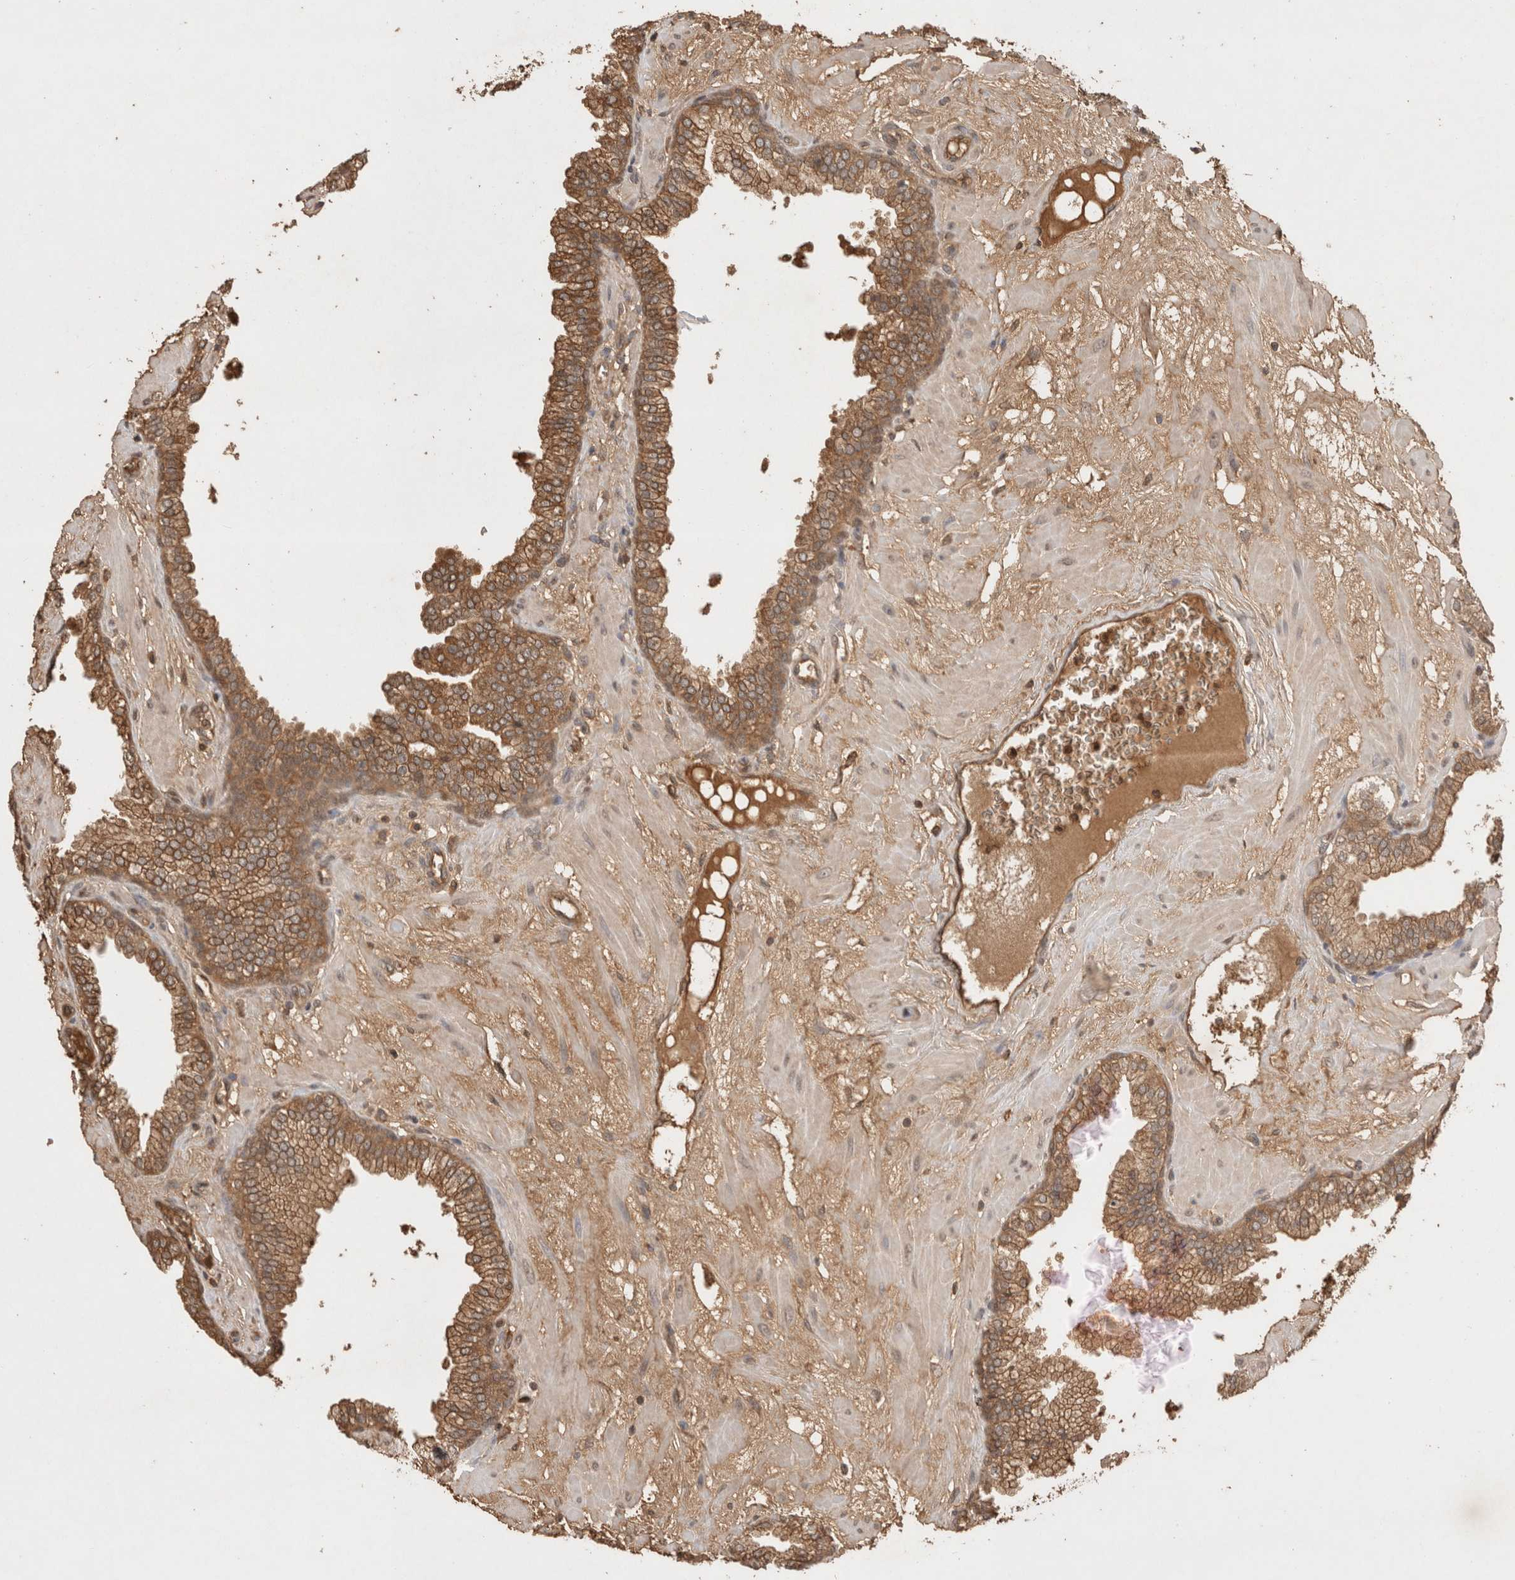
{"staining": {"intensity": "moderate", "quantity": ">75%", "location": "cytoplasmic/membranous"}, "tissue": "prostate", "cell_type": "Glandular cells", "image_type": "normal", "snomed": [{"axis": "morphology", "description": "Normal tissue, NOS"}, {"axis": "morphology", "description": "Urothelial carcinoma, Low grade"}, {"axis": "topography", "description": "Urinary bladder"}, {"axis": "topography", "description": "Prostate"}], "caption": "This image exhibits benign prostate stained with immunohistochemistry to label a protein in brown. The cytoplasmic/membranous of glandular cells show moderate positivity for the protein. Nuclei are counter-stained blue.", "gene": "PRMT3", "patient": {"sex": "male", "age": 60}}